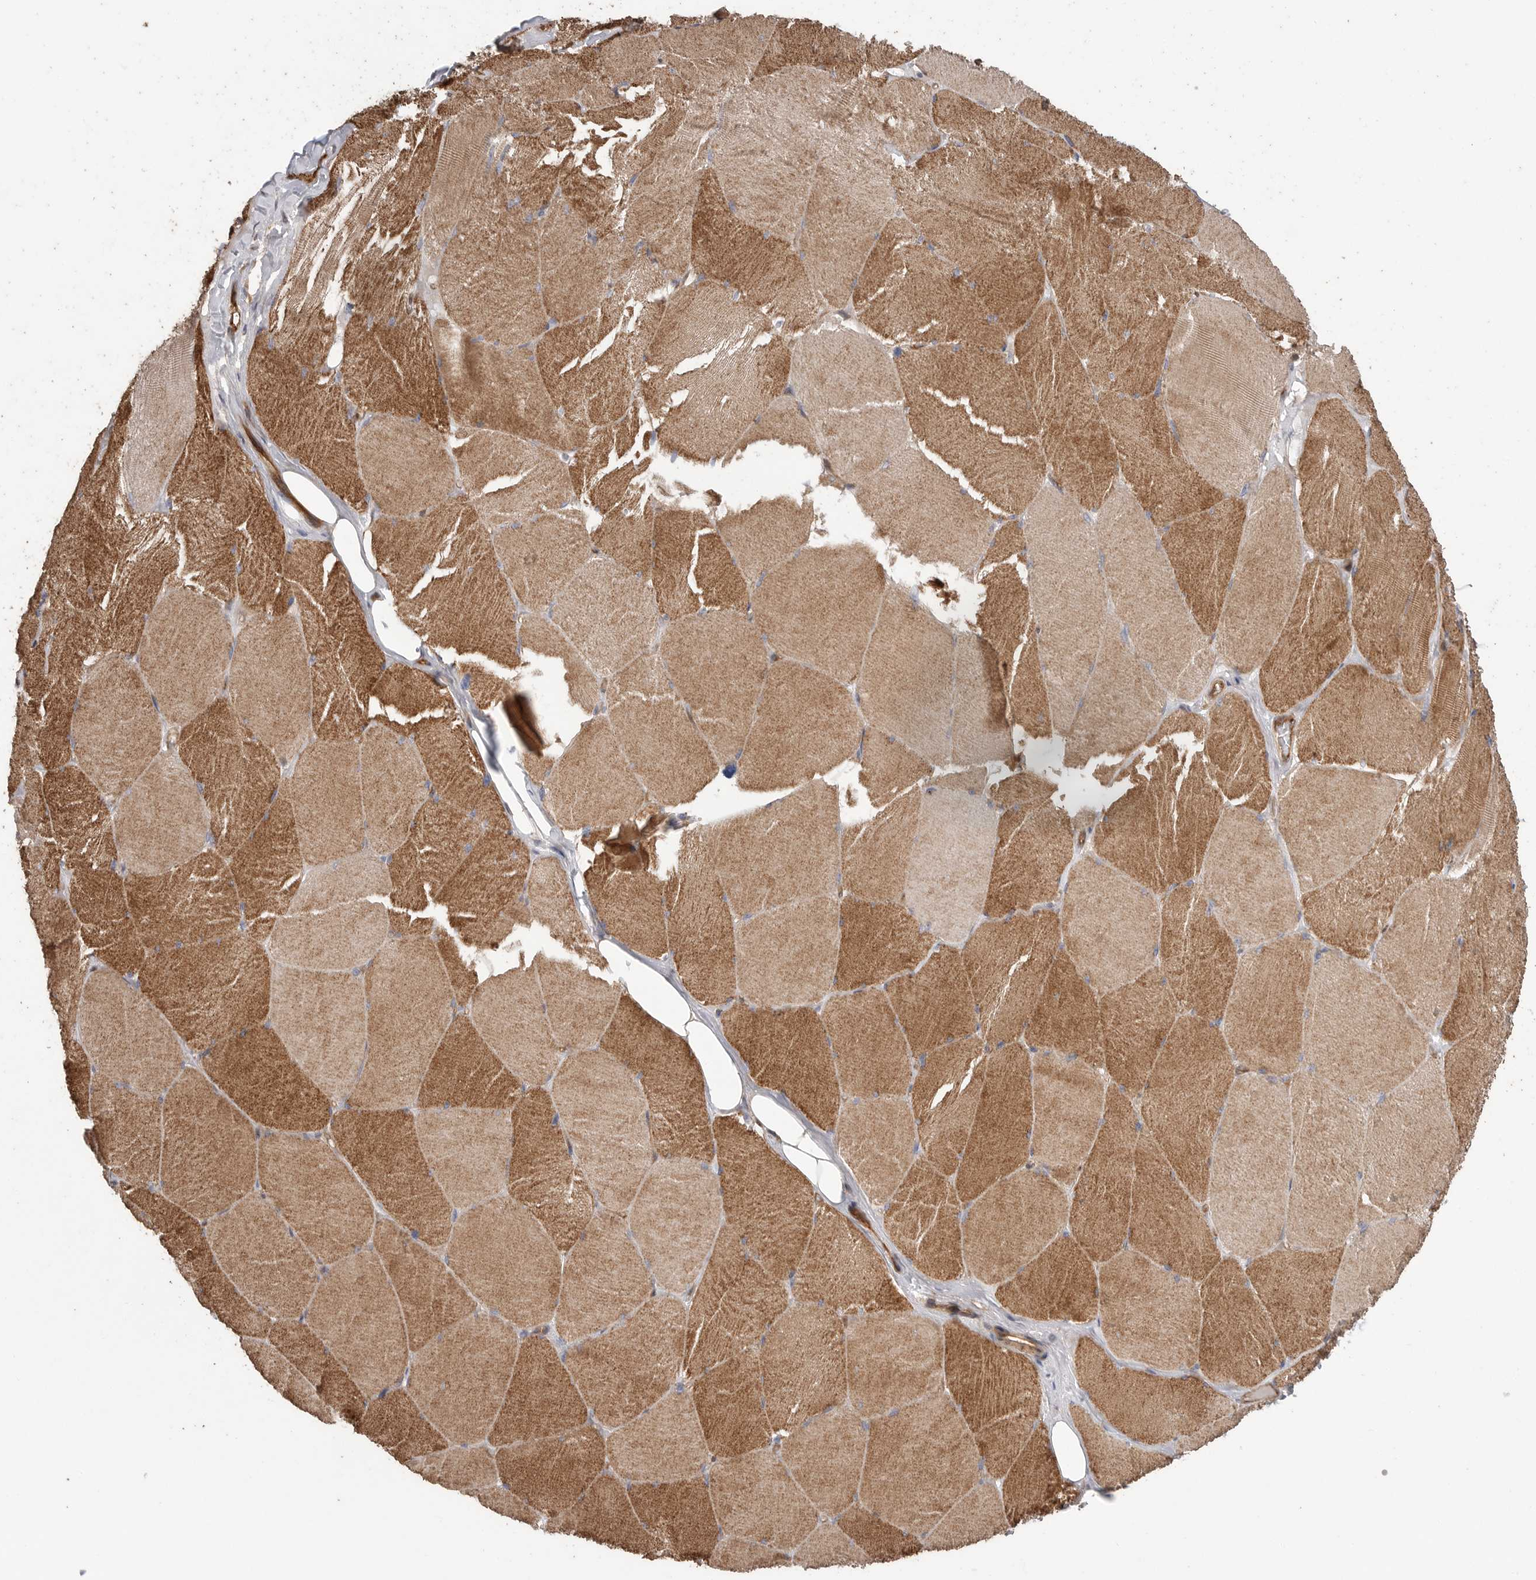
{"staining": {"intensity": "moderate", "quantity": ">75%", "location": "cytoplasmic/membranous"}, "tissue": "skeletal muscle", "cell_type": "Myocytes", "image_type": "normal", "snomed": [{"axis": "morphology", "description": "Normal tissue, NOS"}, {"axis": "topography", "description": "Skin"}, {"axis": "topography", "description": "Skeletal muscle"}], "caption": "Myocytes show moderate cytoplasmic/membranous expression in about >75% of cells in benign skeletal muscle.", "gene": "PRKCH", "patient": {"sex": "male", "age": 83}}